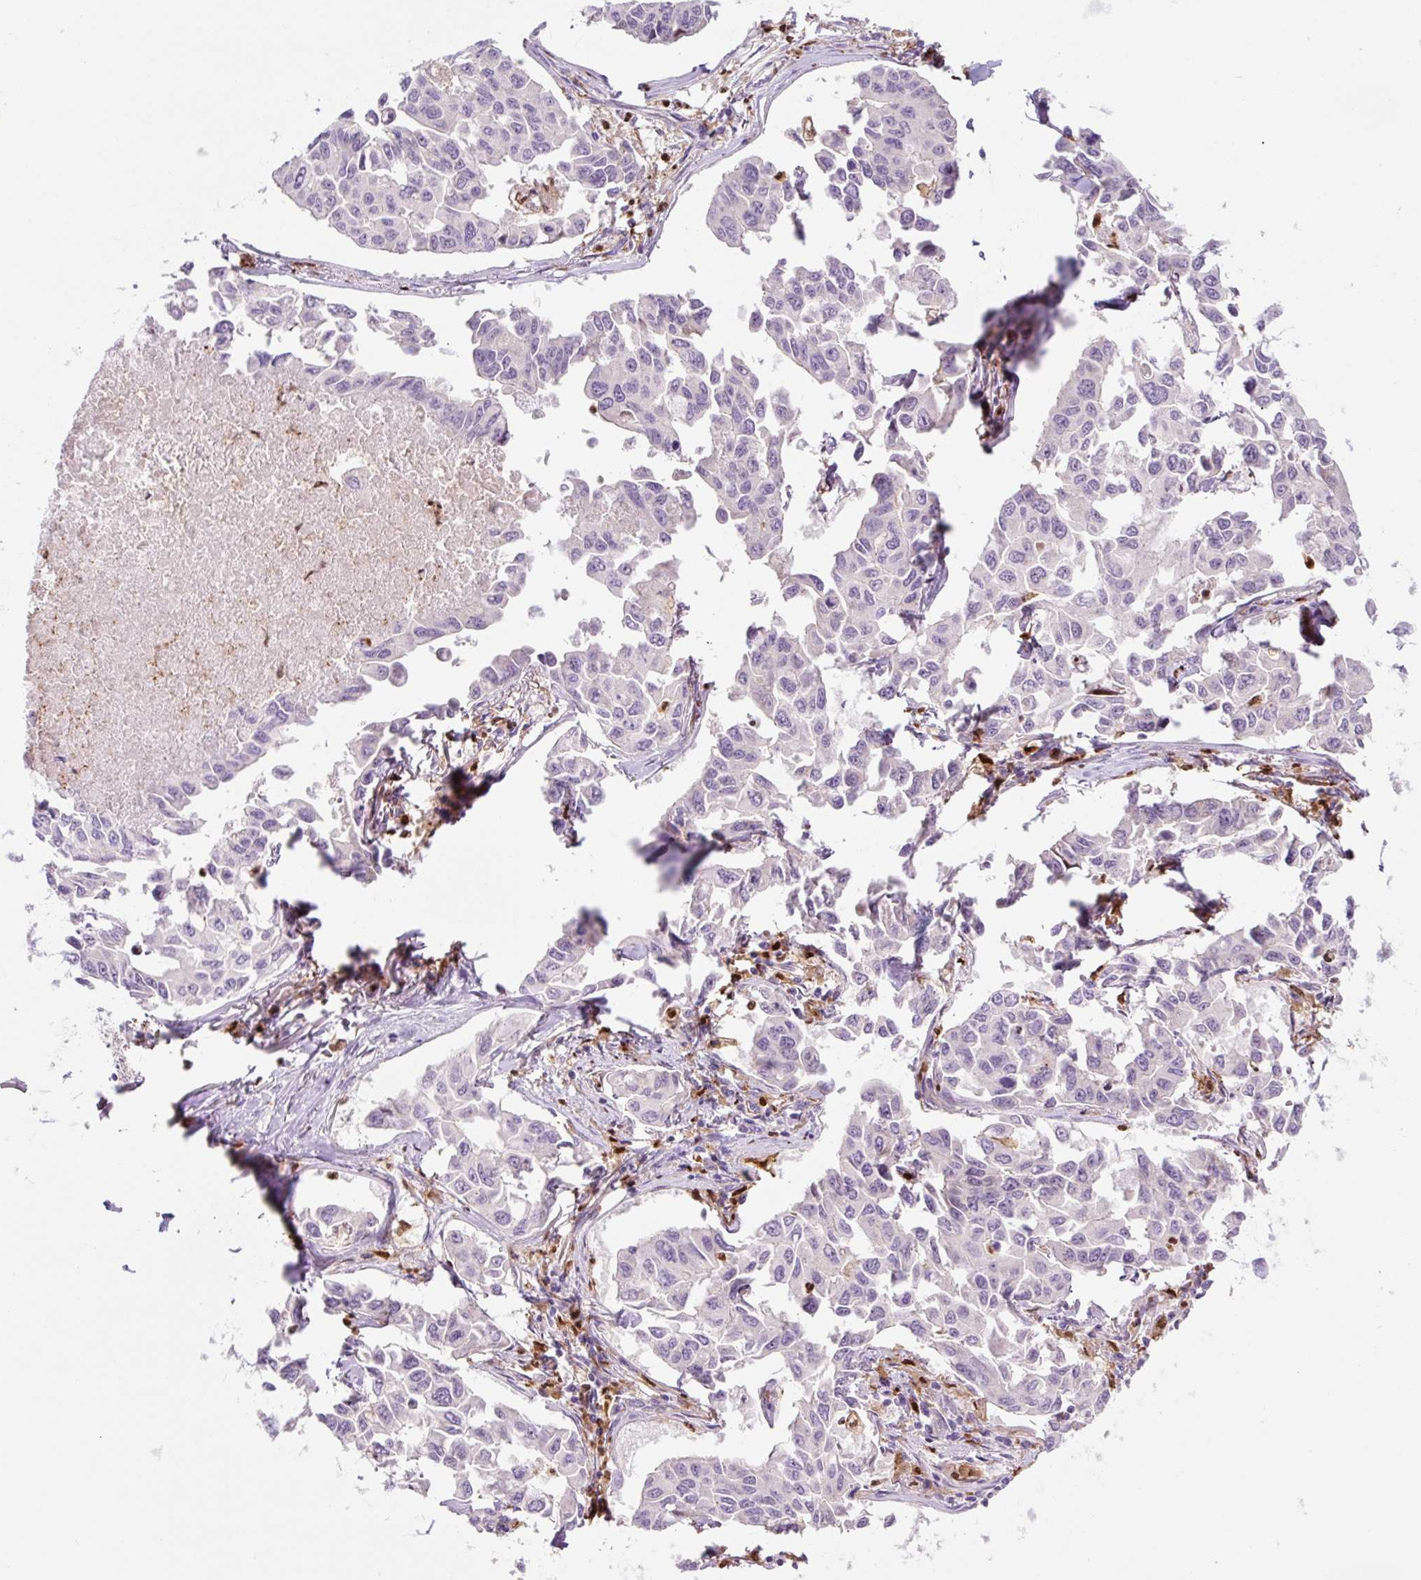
{"staining": {"intensity": "negative", "quantity": "none", "location": "none"}, "tissue": "lung cancer", "cell_type": "Tumor cells", "image_type": "cancer", "snomed": [{"axis": "morphology", "description": "Adenocarcinoma, NOS"}, {"axis": "topography", "description": "Lung"}], "caption": "There is no significant staining in tumor cells of lung adenocarcinoma.", "gene": "SPI1", "patient": {"sex": "male", "age": 64}}